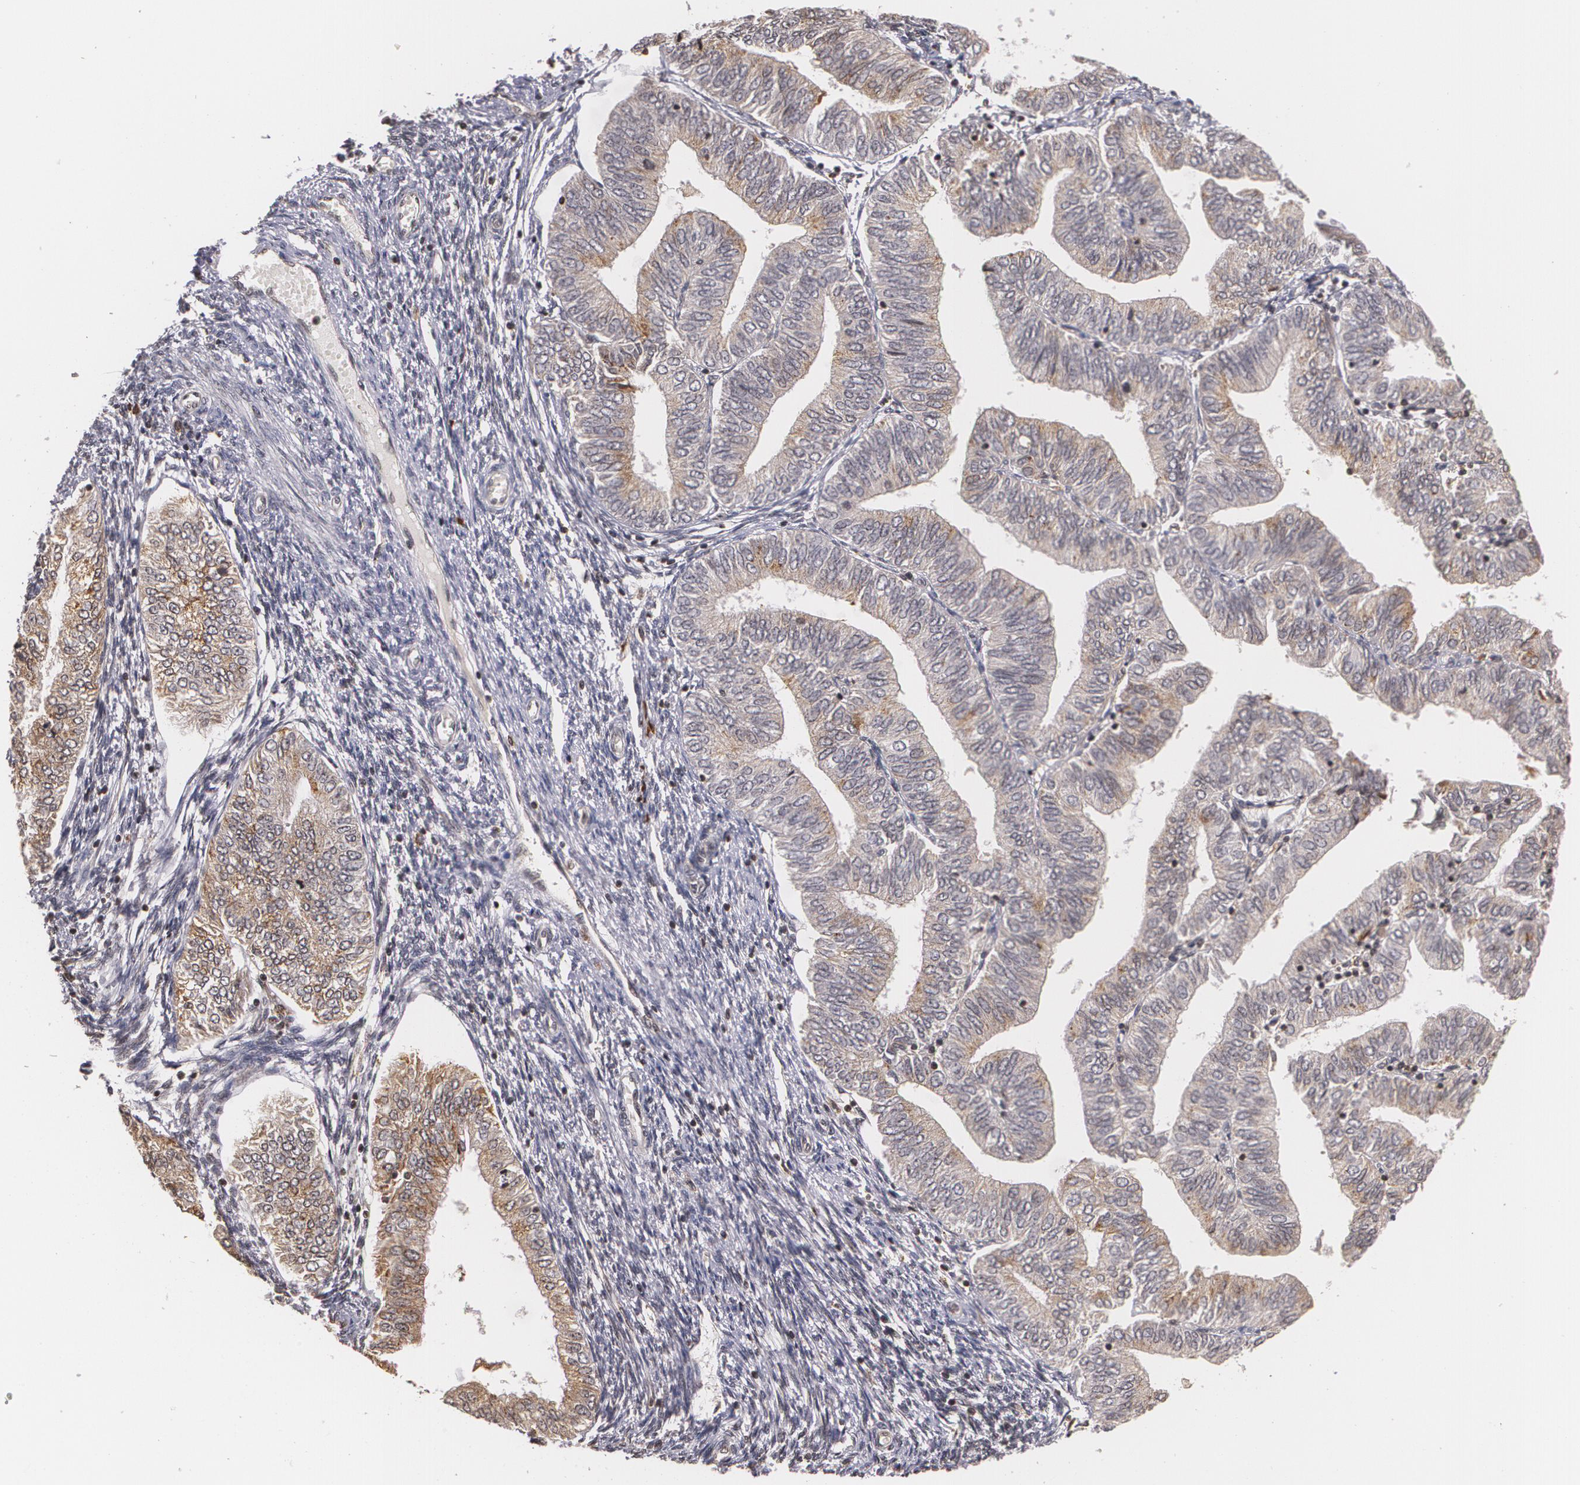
{"staining": {"intensity": "moderate", "quantity": "25%-75%", "location": "cytoplasmic/membranous"}, "tissue": "endometrial cancer", "cell_type": "Tumor cells", "image_type": "cancer", "snomed": [{"axis": "morphology", "description": "Adenocarcinoma, NOS"}, {"axis": "topography", "description": "Endometrium"}], "caption": "DAB (3,3'-diaminobenzidine) immunohistochemical staining of endometrial cancer shows moderate cytoplasmic/membranous protein expression in about 25%-75% of tumor cells.", "gene": "VAV3", "patient": {"sex": "female", "age": 51}}